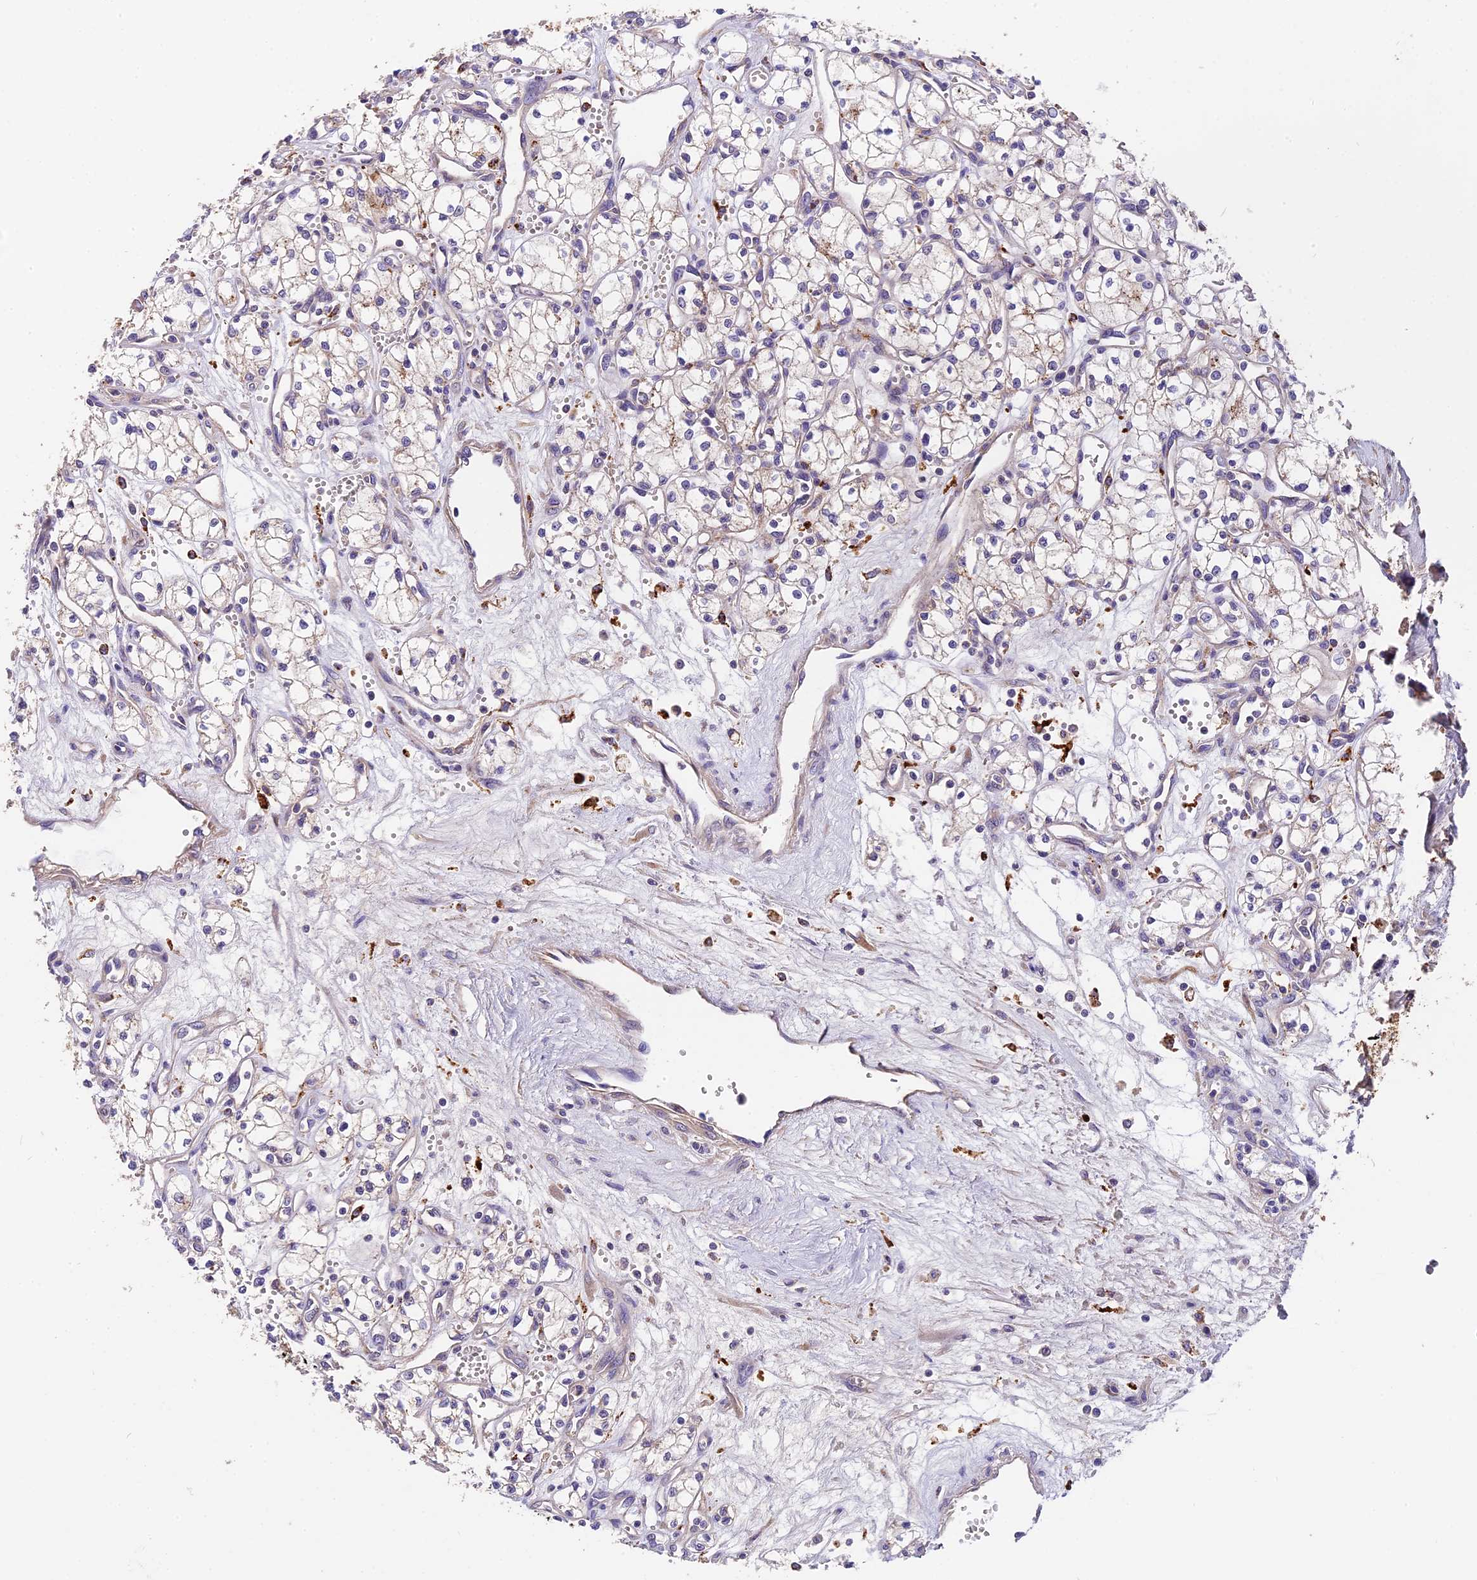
{"staining": {"intensity": "negative", "quantity": "none", "location": "none"}, "tissue": "renal cancer", "cell_type": "Tumor cells", "image_type": "cancer", "snomed": [{"axis": "morphology", "description": "Adenocarcinoma, NOS"}, {"axis": "topography", "description": "Kidney"}], "caption": "Immunohistochemistry (IHC) of adenocarcinoma (renal) exhibits no positivity in tumor cells.", "gene": "COPE", "patient": {"sex": "male", "age": 59}}